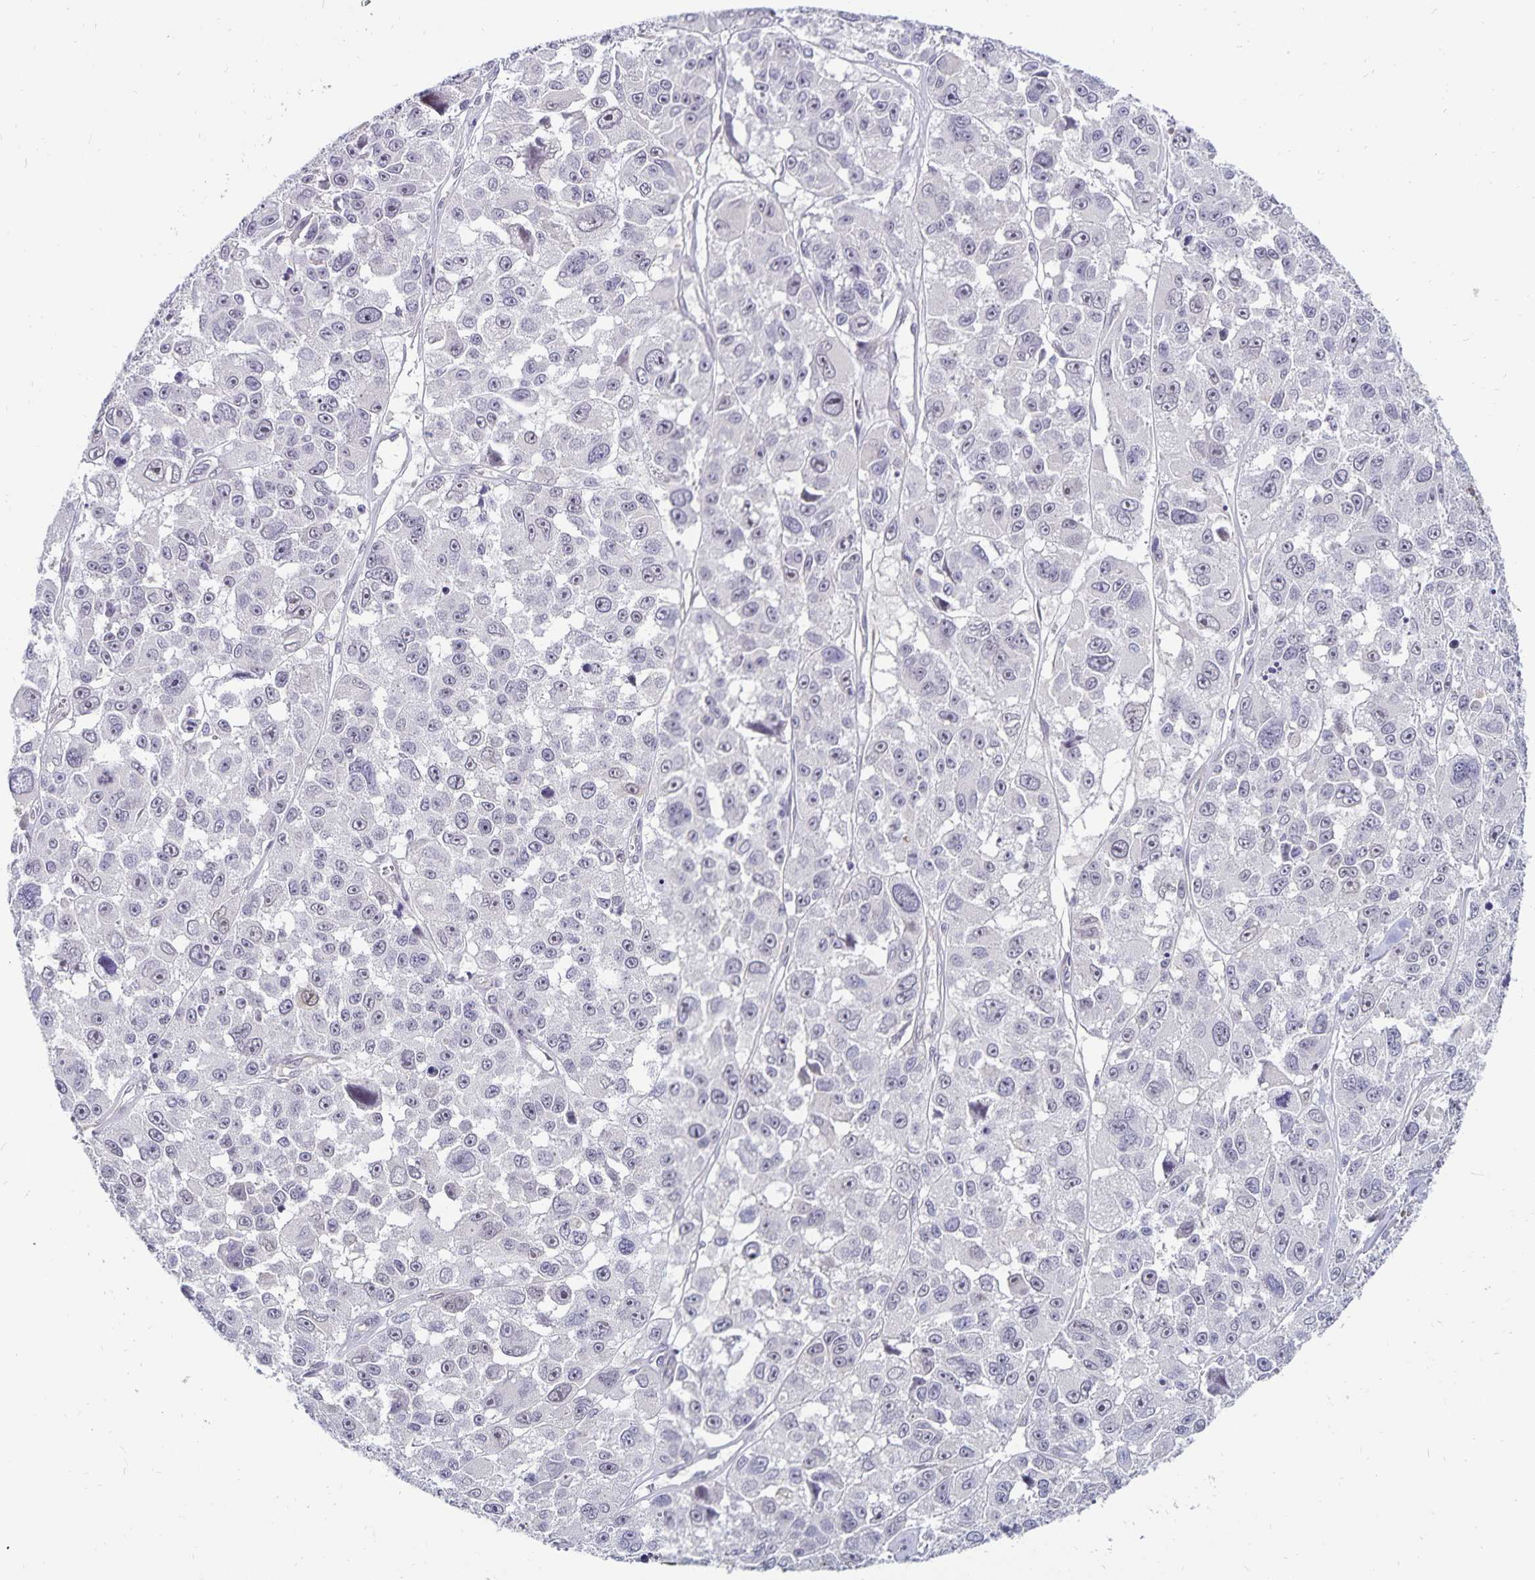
{"staining": {"intensity": "negative", "quantity": "none", "location": "none"}, "tissue": "melanoma", "cell_type": "Tumor cells", "image_type": "cancer", "snomed": [{"axis": "morphology", "description": "Malignant melanoma, NOS"}, {"axis": "topography", "description": "Skin"}], "caption": "This micrograph is of melanoma stained with IHC to label a protein in brown with the nuclei are counter-stained blue. There is no expression in tumor cells.", "gene": "CDKN2B", "patient": {"sex": "female", "age": 66}}